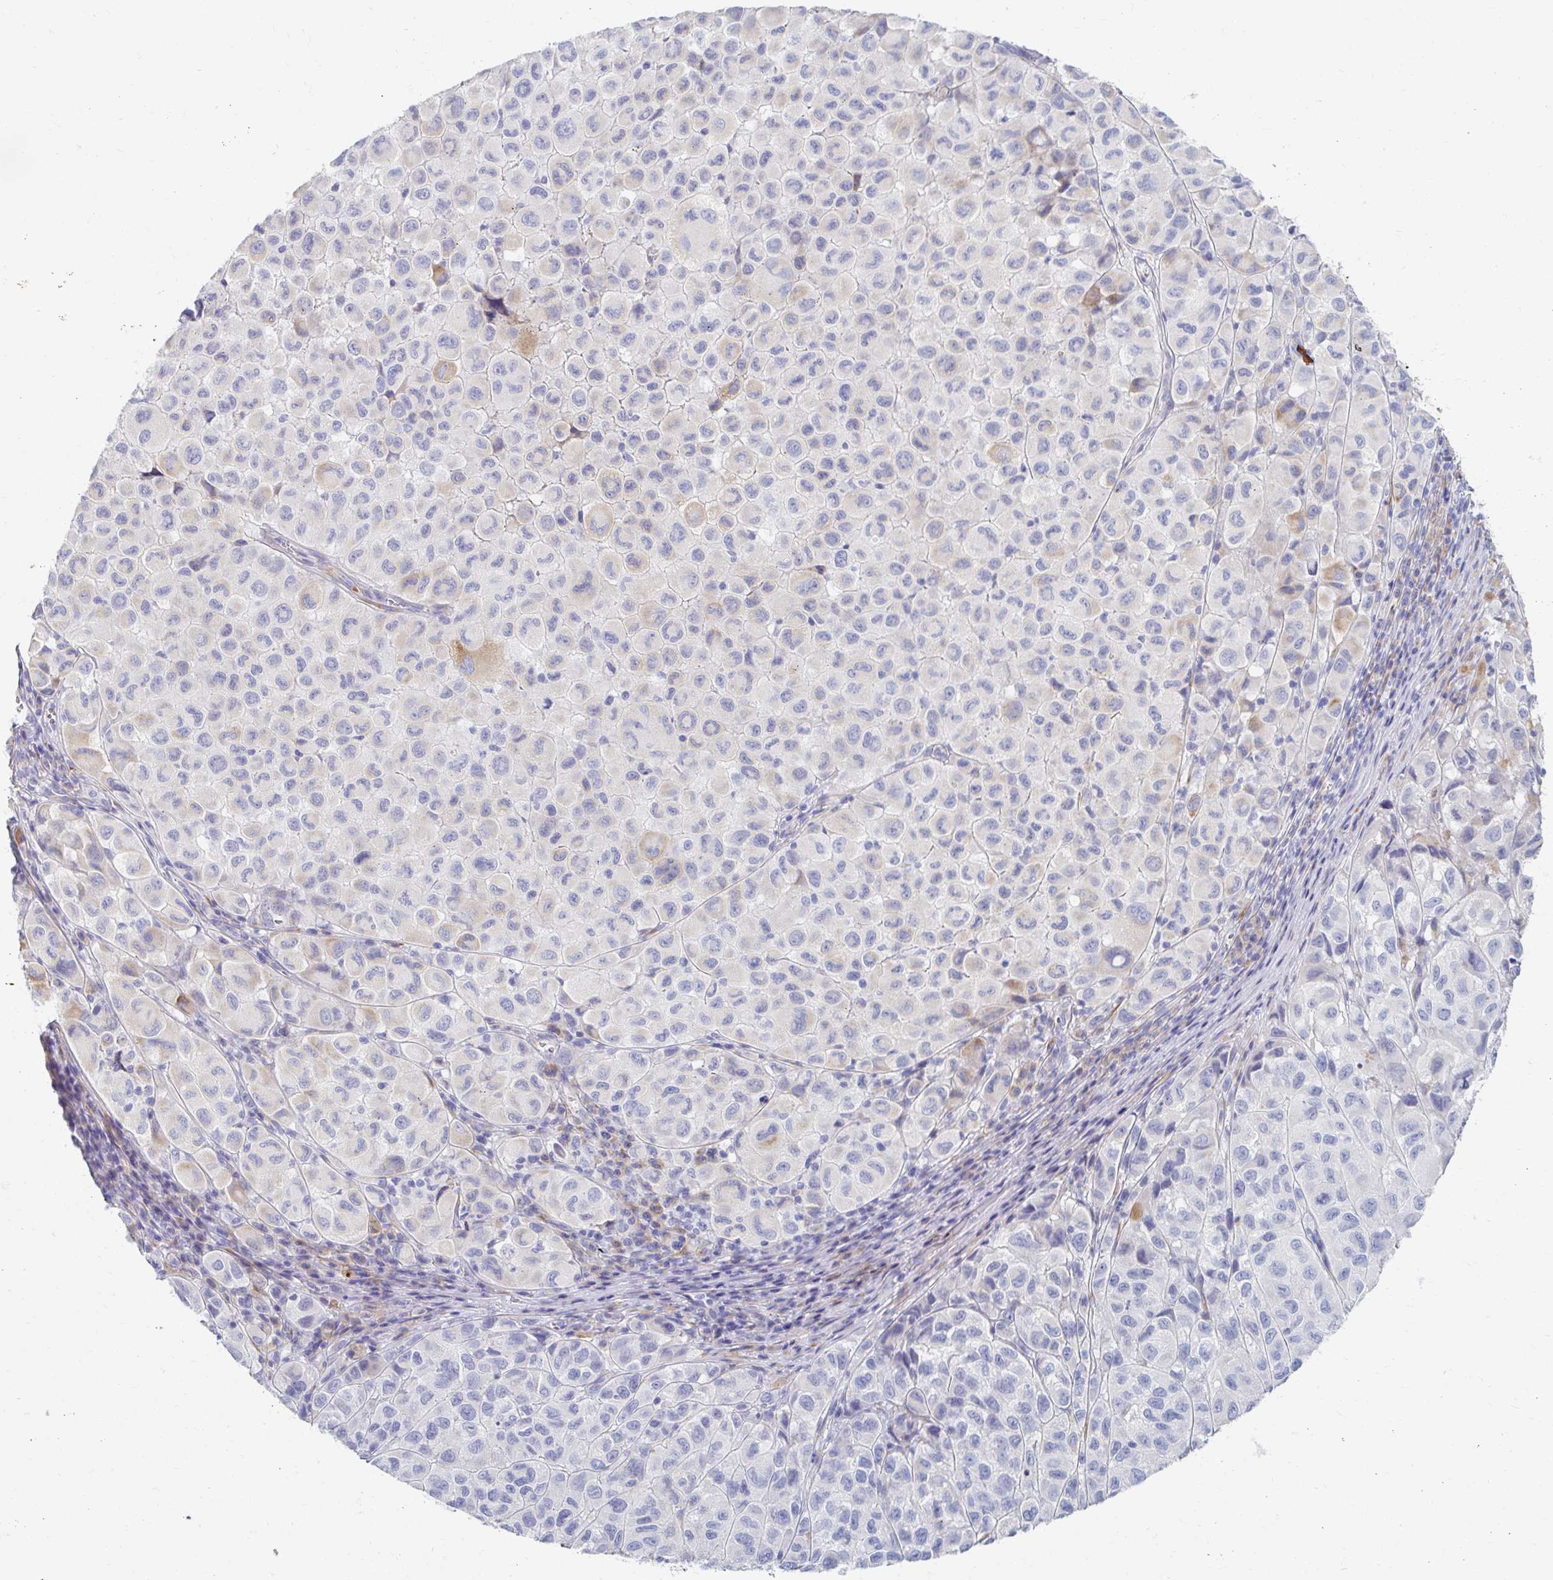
{"staining": {"intensity": "negative", "quantity": "none", "location": "none"}, "tissue": "melanoma", "cell_type": "Tumor cells", "image_type": "cancer", "snomed": [{"axis": "morphology", "description": "Malignant melanoma, NOS"}, {"axis": "topography", "description": "Skin"}], "caption": "Immunohistochemistry (IHC) micrograph of human malignant melanoma stained for a protein (brown), which displays no staining in tumor cells. (Immunohistochemistry (IHC), brightfield microscopy, high magnification).", "gene": "MYLK2", "patient": {"sex": "male", "age": 93}}